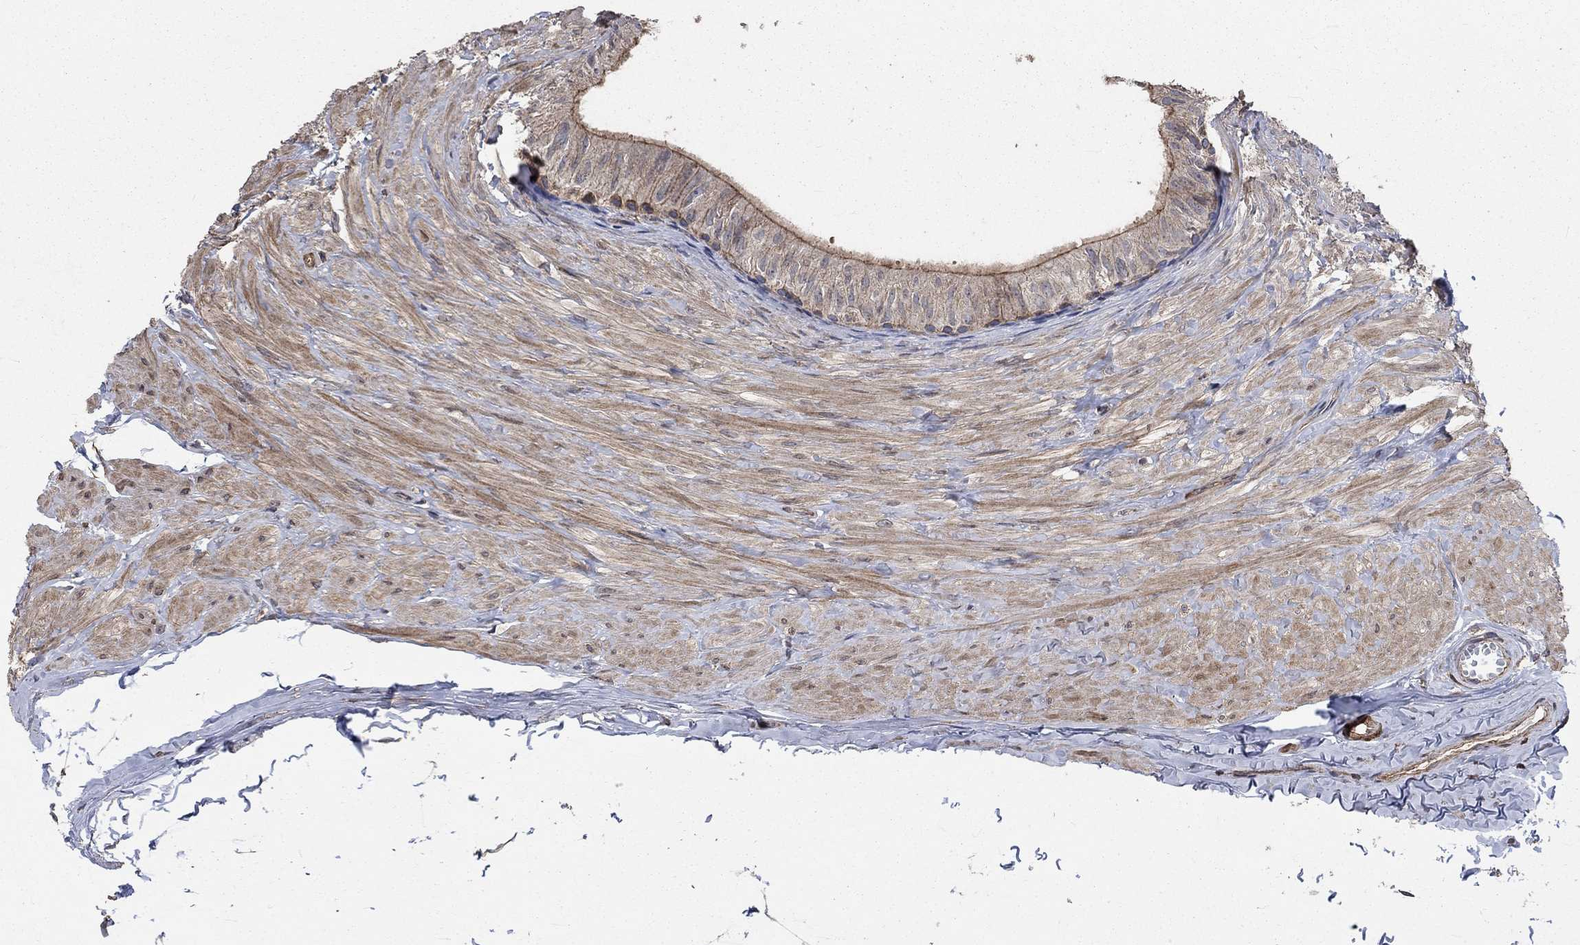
{"staining": {"intensity": "moderate", "quantity": "25%-75%", "location": "cytoplasmic/membranous"}, "tissue": "epididymis", "cell_type": "Glandular cells", "image_type": "normal", "snomed": [{"axis": "morphology", "description": "Normal tissue, NOS"}, {"axis": "topography", "description": "Epididymis"}], "caption": "DAB immunohistochemical staining of benign human epididymis reveals moderate cytoplasmic/membranous protein positivity in about 25%-75% of glandular cells. (DAB = brown stain, brightfield microscopy at high magnification).", "gene": "PDE3A", "patient": {"sex": "male", "age": 32}}